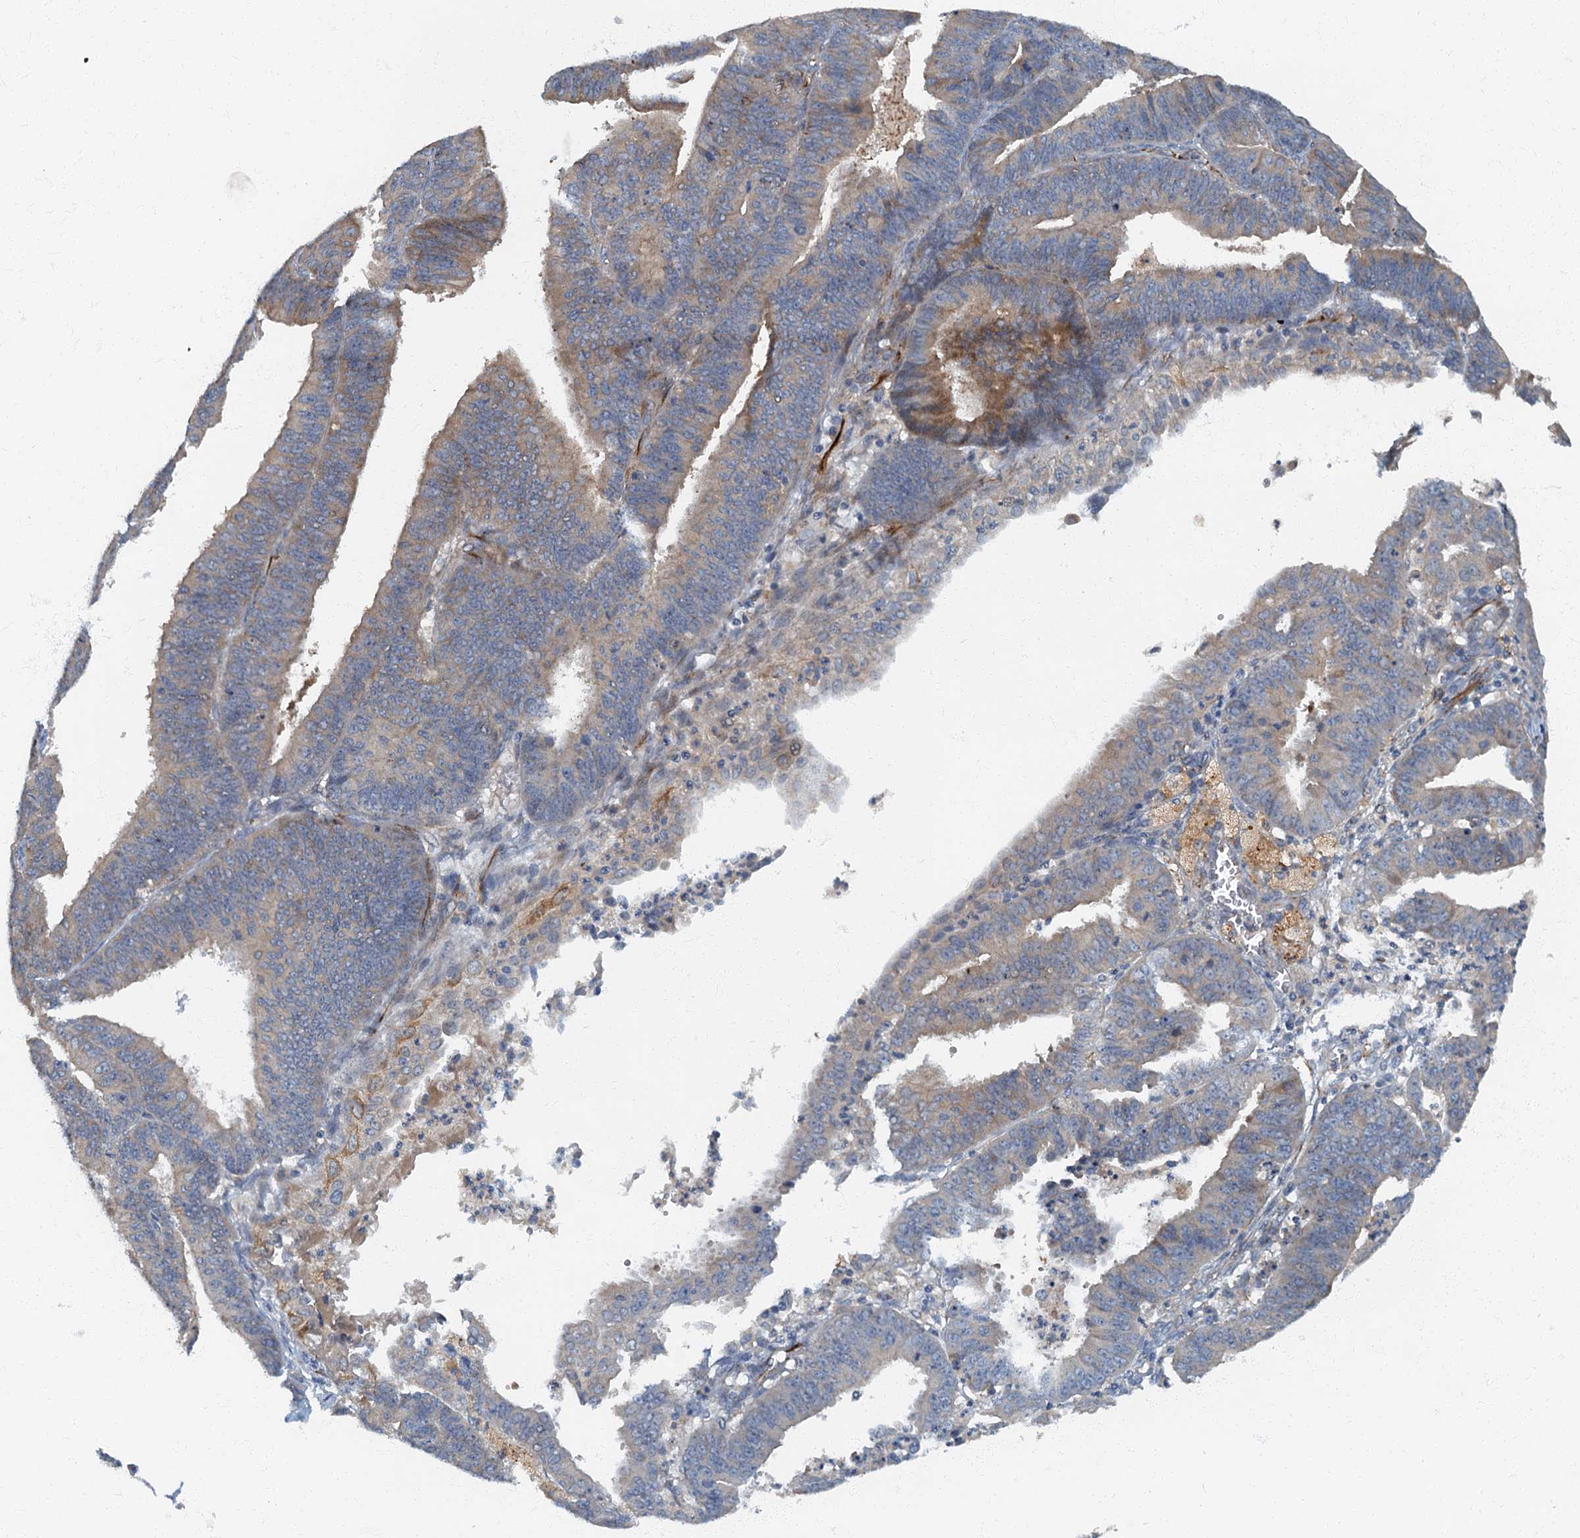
{"staining": {"intensity": "moderate", "quantity": "<25%", "location": "cytoplasmic/membranous"}, "tissue": "endometrial cancer", "cell_type": "Tumor cells", "image_type": "cancer", "snomed": [{"axis": "morphology", "description": "Adenocarcinoma, NOS"}, {"axis": "topography", "description": "Endometrium"}], "caption": "Endometrial cancer tissue shows moderate cytoplasmic/membranous positivity in about <25% of tumor cells, visualized by immunohistochemistry.", "gene": "ARL11", "patient": {"sex": "female", "age": 73}}